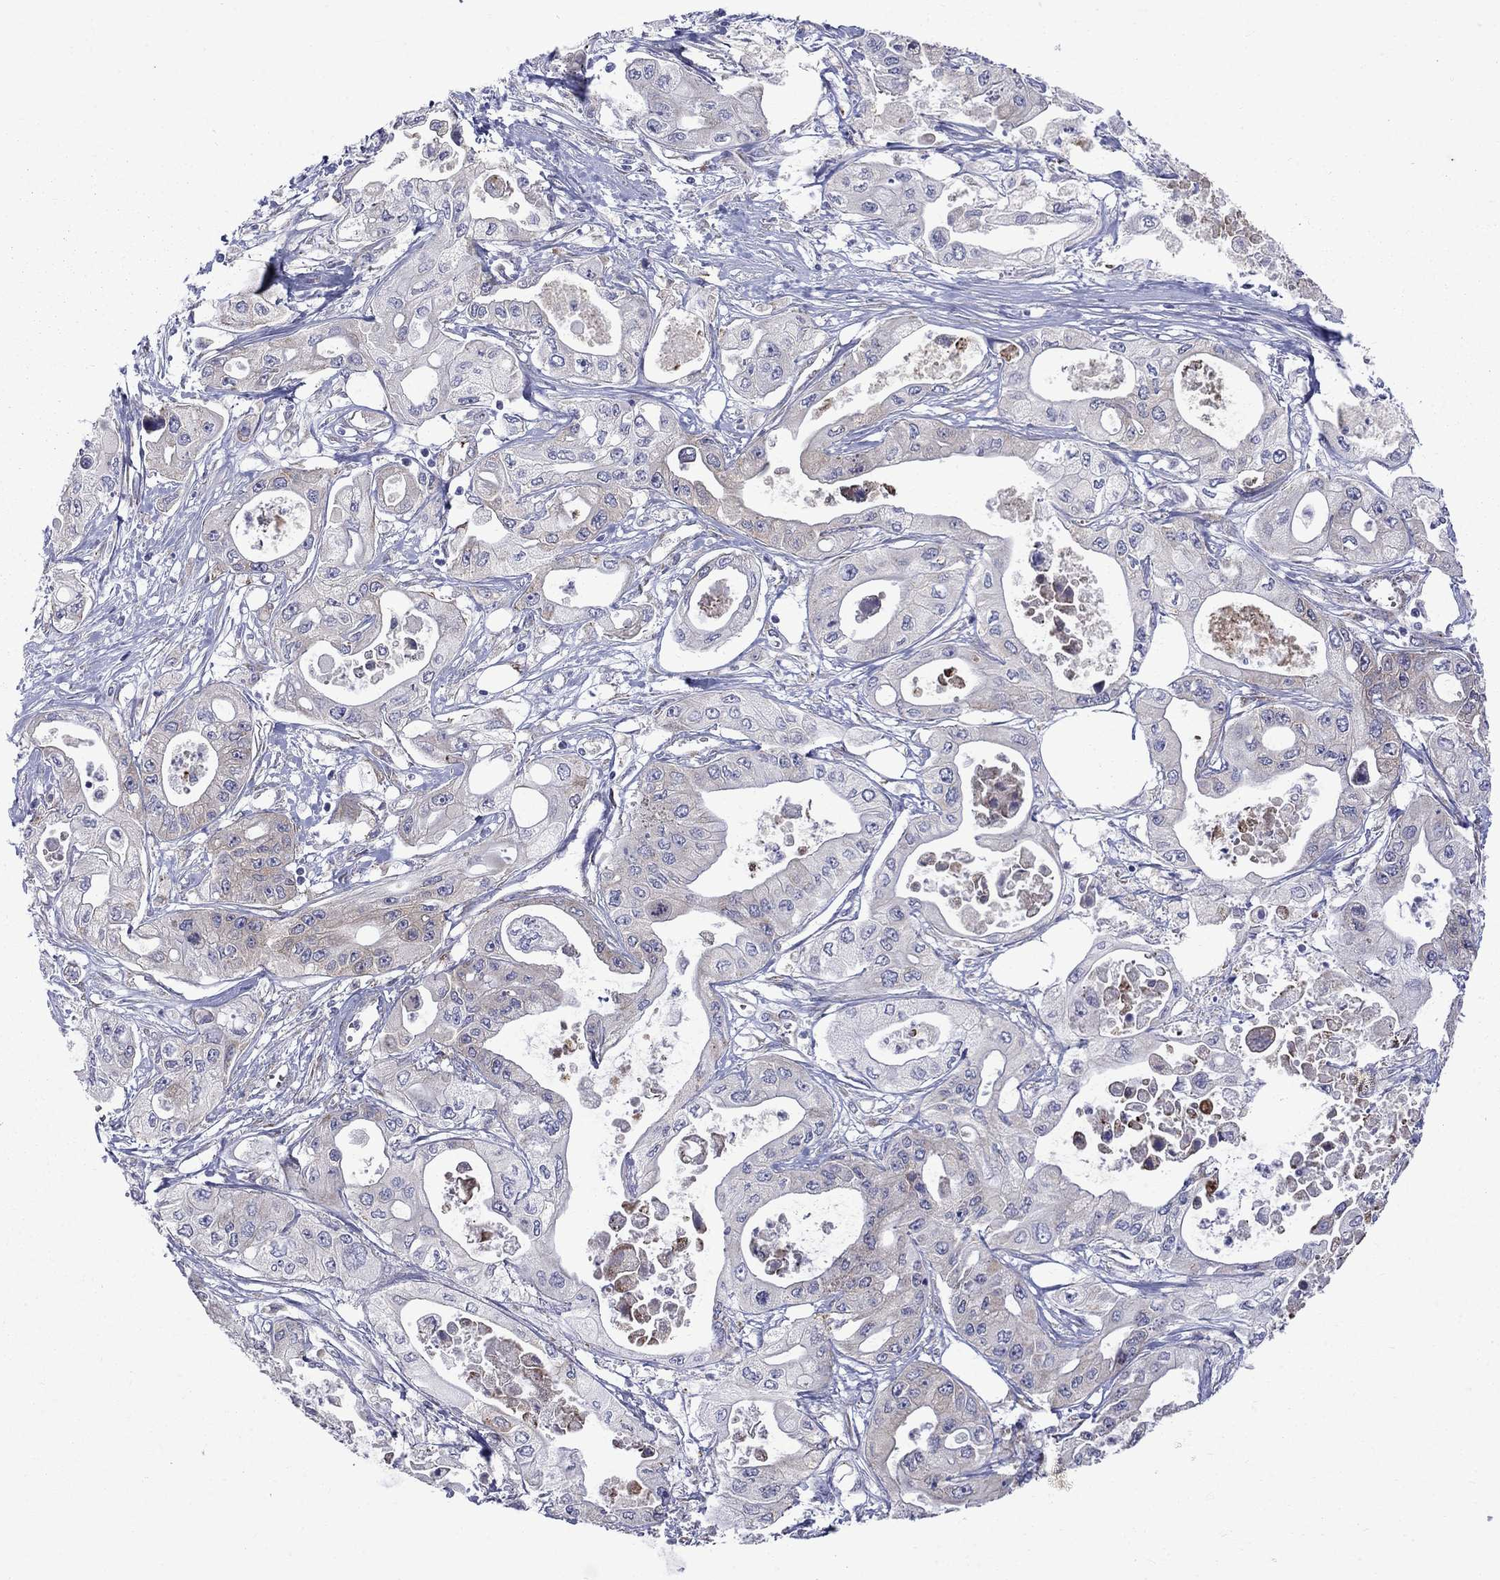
{"staining": {"intensity": "weak", "quantity": "<25%", "location": "cytoplasmic/membranous"}, "tissue": "pancreatic cancer", "cell_type": "Tumor cells", "image_type": "cancer", "snomed": [{"axis": "morphology", "description": "Adenocarcinoma, NOS"}, {"axis": "topography", "description": "Pancreas"}], "caption": "Immunohistochemistry of human pancreatic cancer demonstrates no expression in tumor cells.", "gene": "ASNS", "patient": {"sex": "male", "age": 70}}